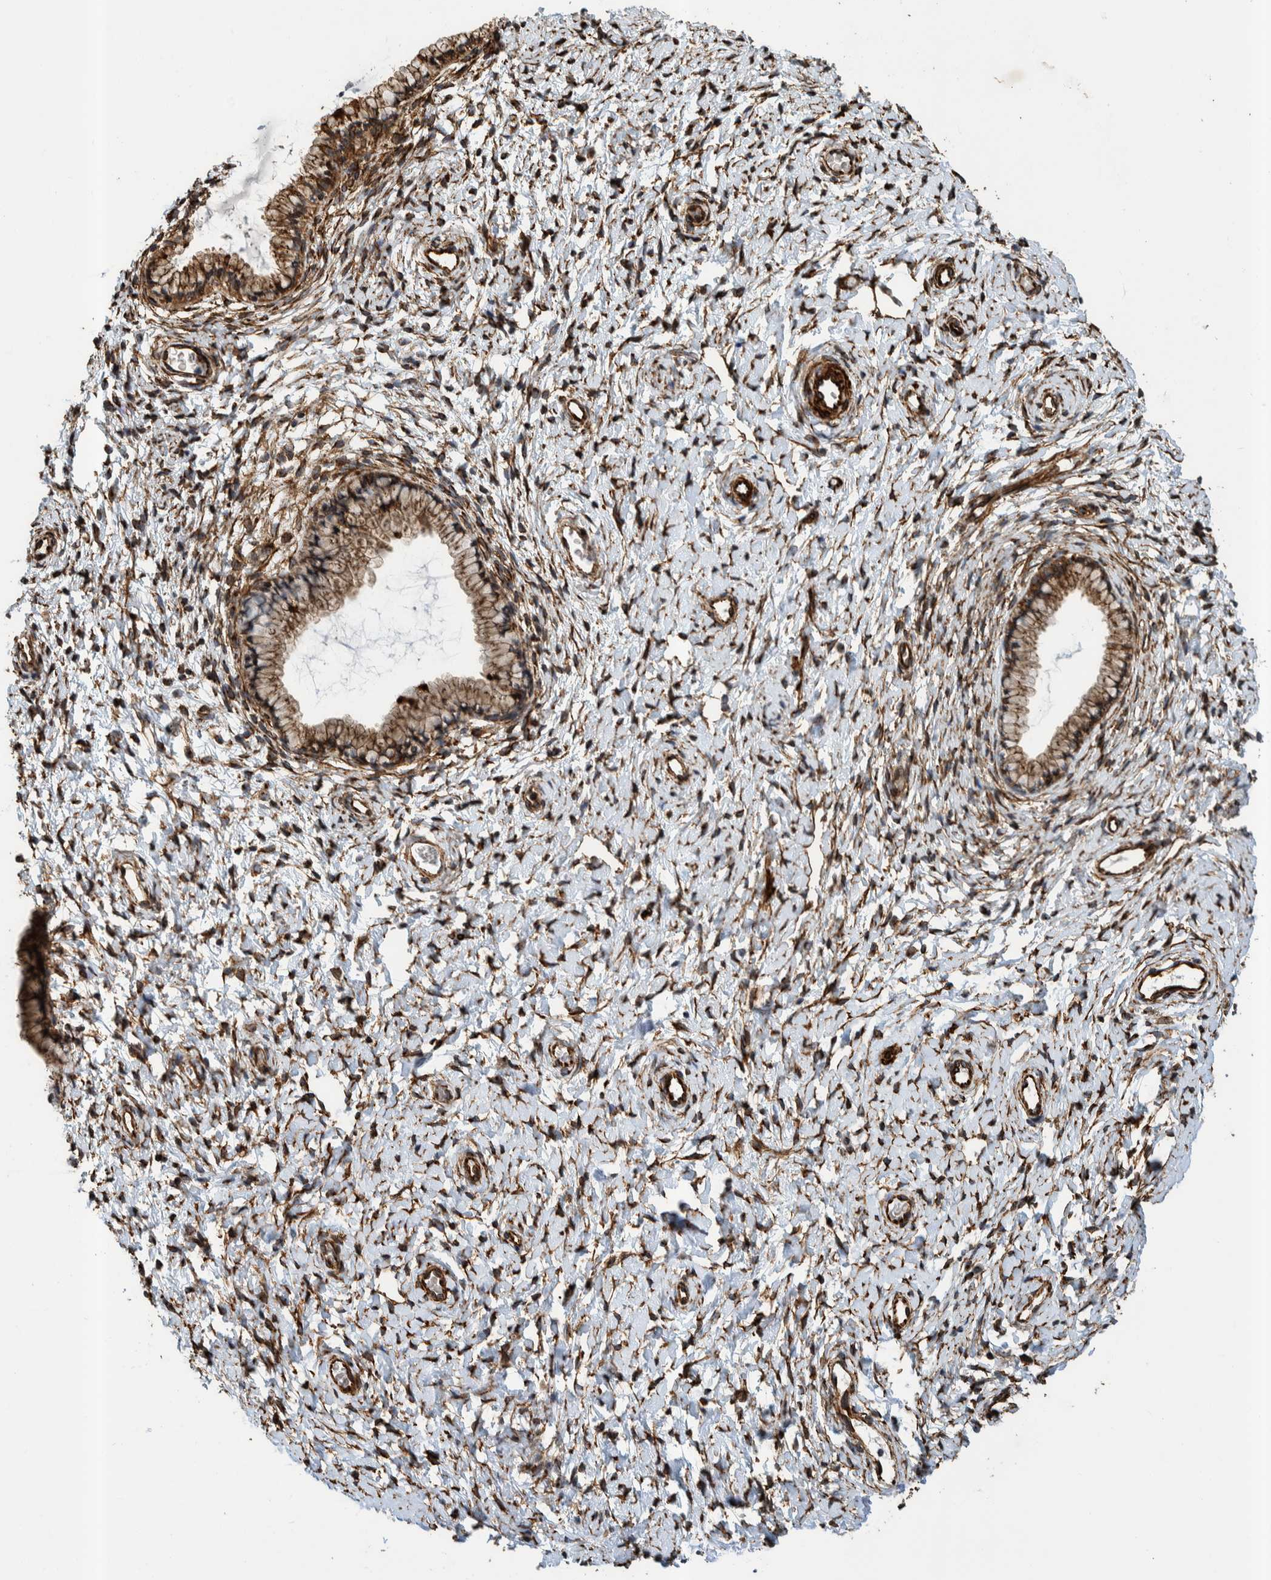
{"staining": {"intensity": "moderate", "quantity": ">75%", "location": "cytoplasmic/membranous"}, "tissue": "cervix", "cell_type": "Glandular cells", "image_type": "normal", "snomed": [{"axis": "morphology", "description": "Normal tissue, NOS"}, {"axis": "topography", "description": "Cervix"}], "caption": "DAB (3,3'-diaminobenzidine) immunohistochemical staining of unremarkable cervix shows moderate cytoplasmic/membranous protein staining in about >75% of glandular cells.", "gene": "CCDC57", "patient": {"sex": "female", "age": 72}}